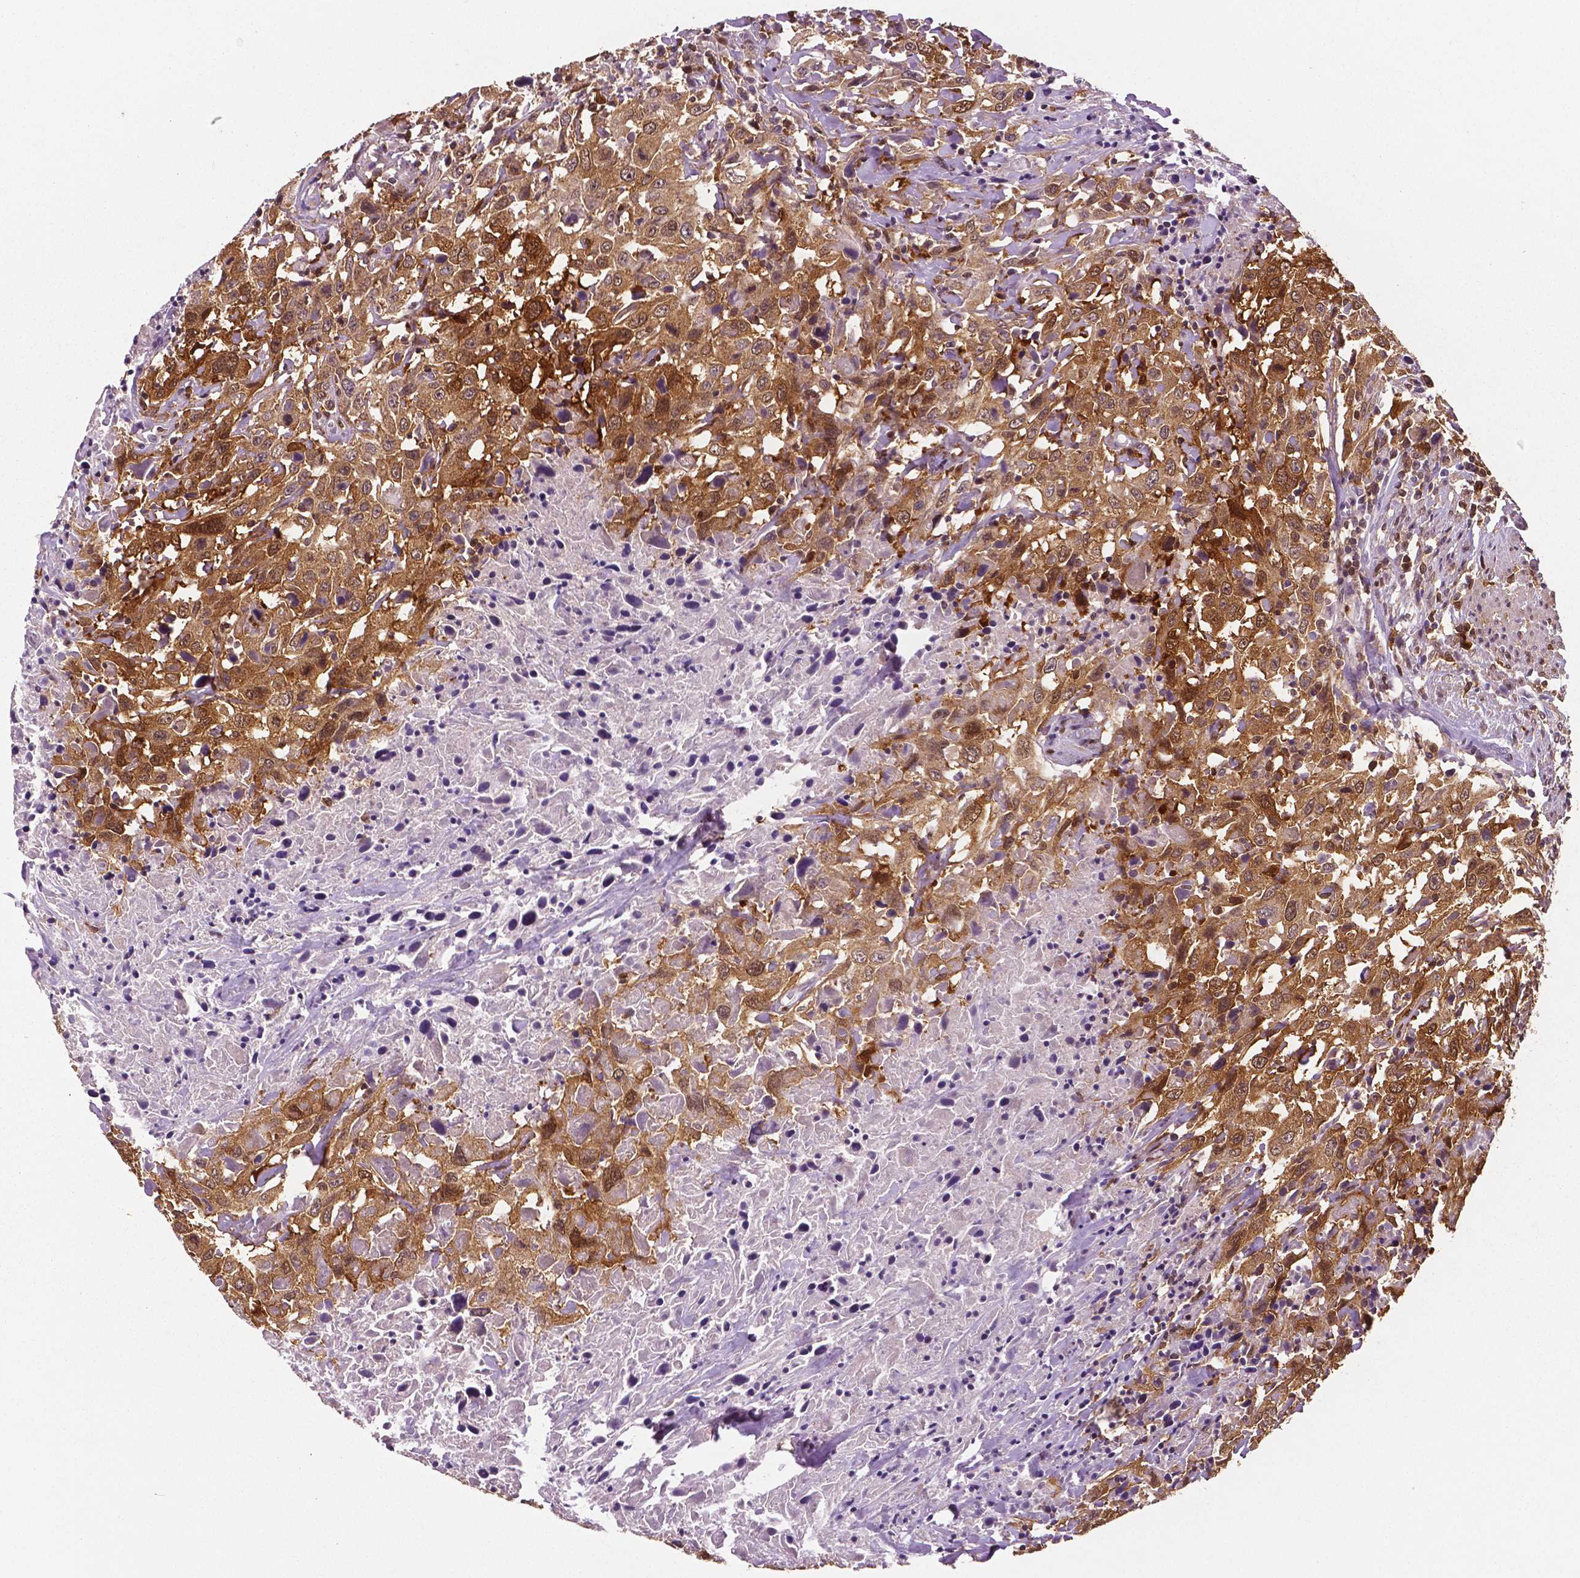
{"staining": {"intensity": "moderate", "quantity": ">75%", "location": "cytoplasmic/membranous"}, "tissue": "urothelial cancer", "cell_type": "Tumor cells", "image_type": "cancer", "snomed": [{"axis": "morphology", "description": "Urothelial carcinoma, High grade"}, {"axis": "topography", "description": "Urinary bladder"}], "caption": "Immunohistochemical staining of urothelial carcinoma (high-grade) displays moderate cytoplasmic/membranous protein positivity in about >75% of tumor cells.", "gene": "PHGDH", "patient": {"sex": "male", "age": 61}}